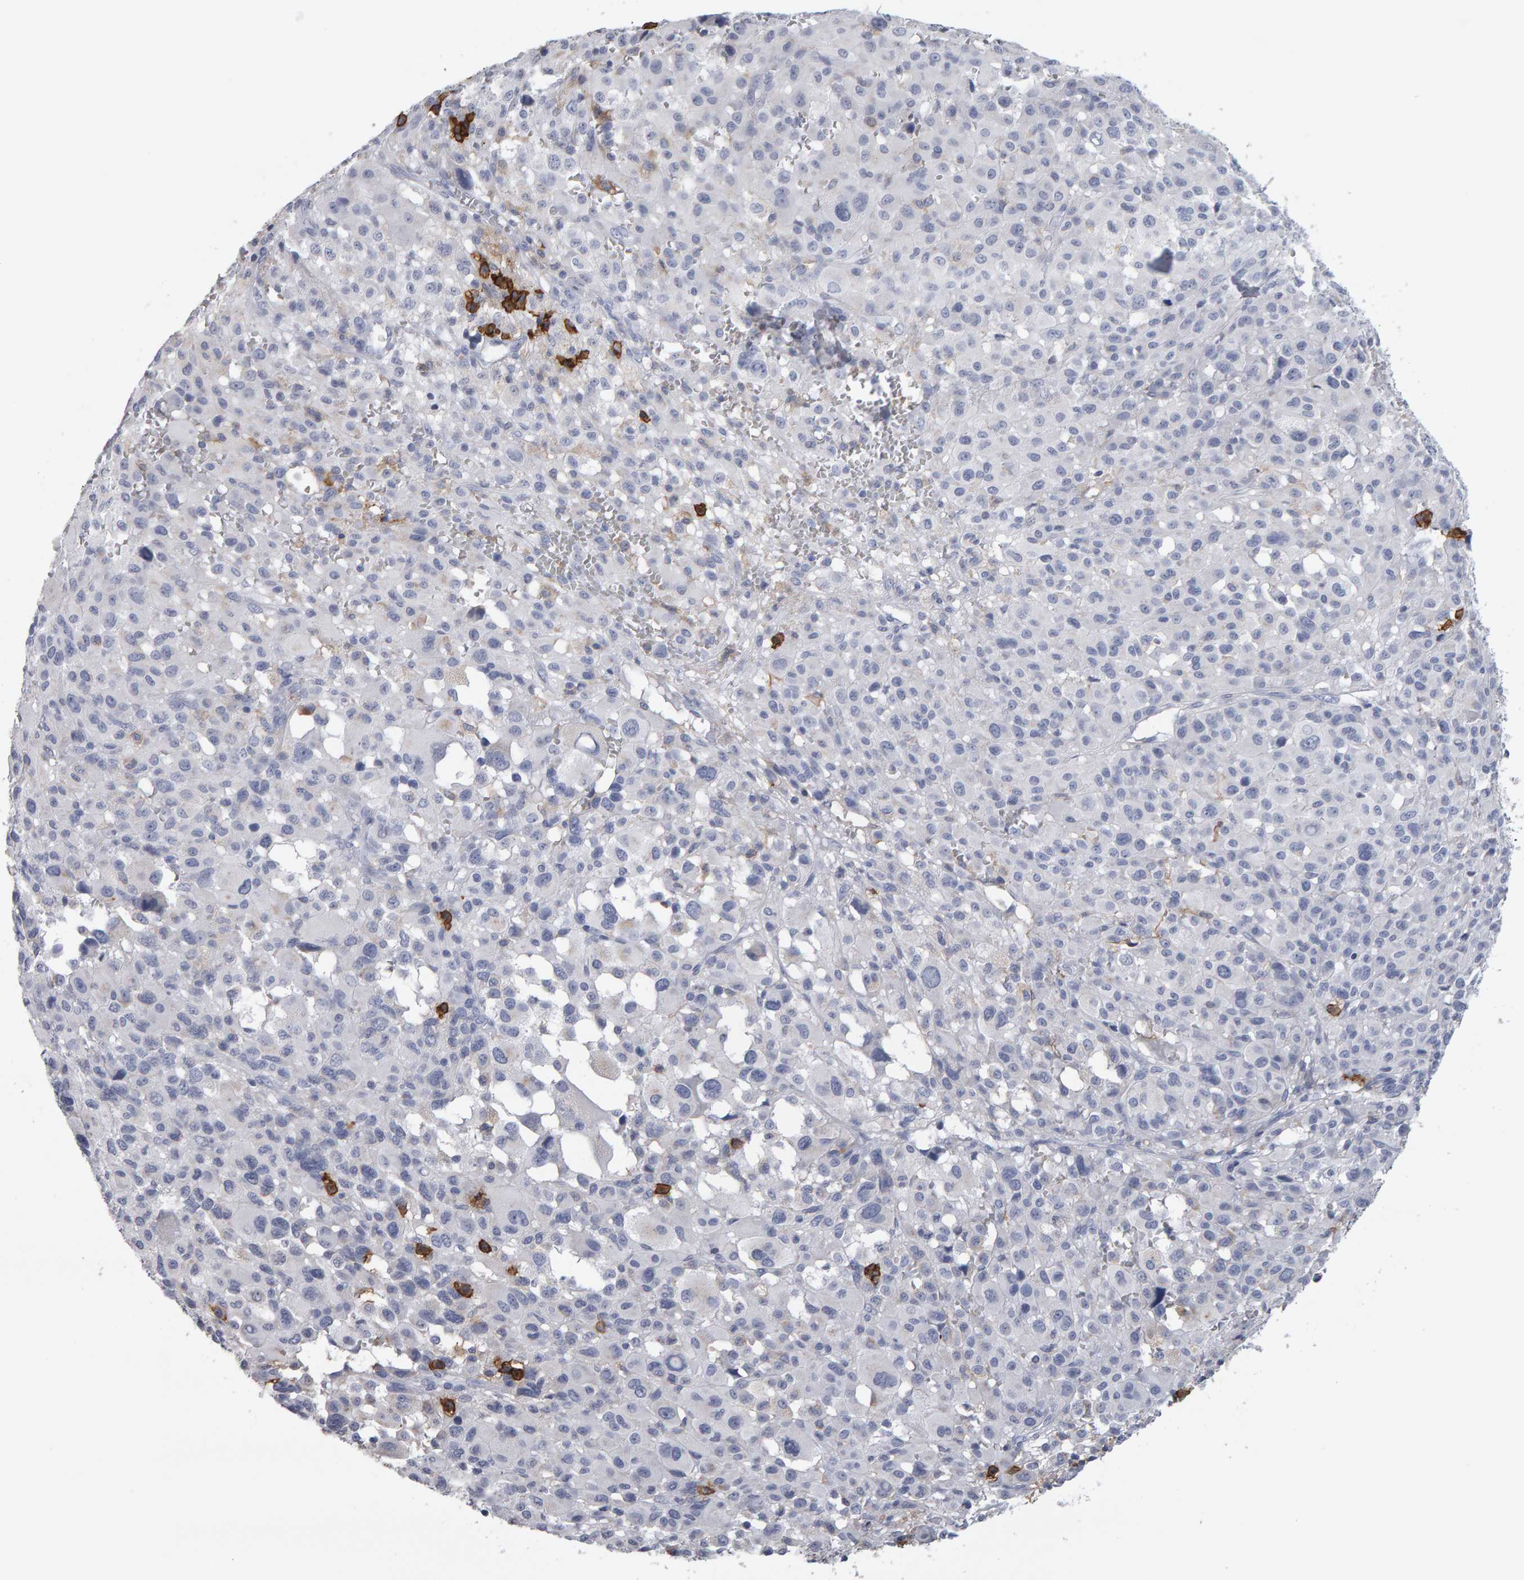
{"staining": {"intensity": "negative", "quantity": "none", "location": "none"}, "tissue": "melanoma", "cell_type": "Tumor cells", "image_type": "cancer", "snomed": [{"axis": "morphology", "description": "Malignant melanoma, Metastatic site"}, {"axis": "topography", "description": "Skin"}], "caption": "This photomicrograph is of malignant melanoma (metastatic site) stained with immunohistochemistry to label a protein in brown with the nuclei are counter-stained blue. There is no staining in tumor cells. Nuclei are stained in blue.", "gene": "CD38", "patient": {"sex": "female", "age": 74}}